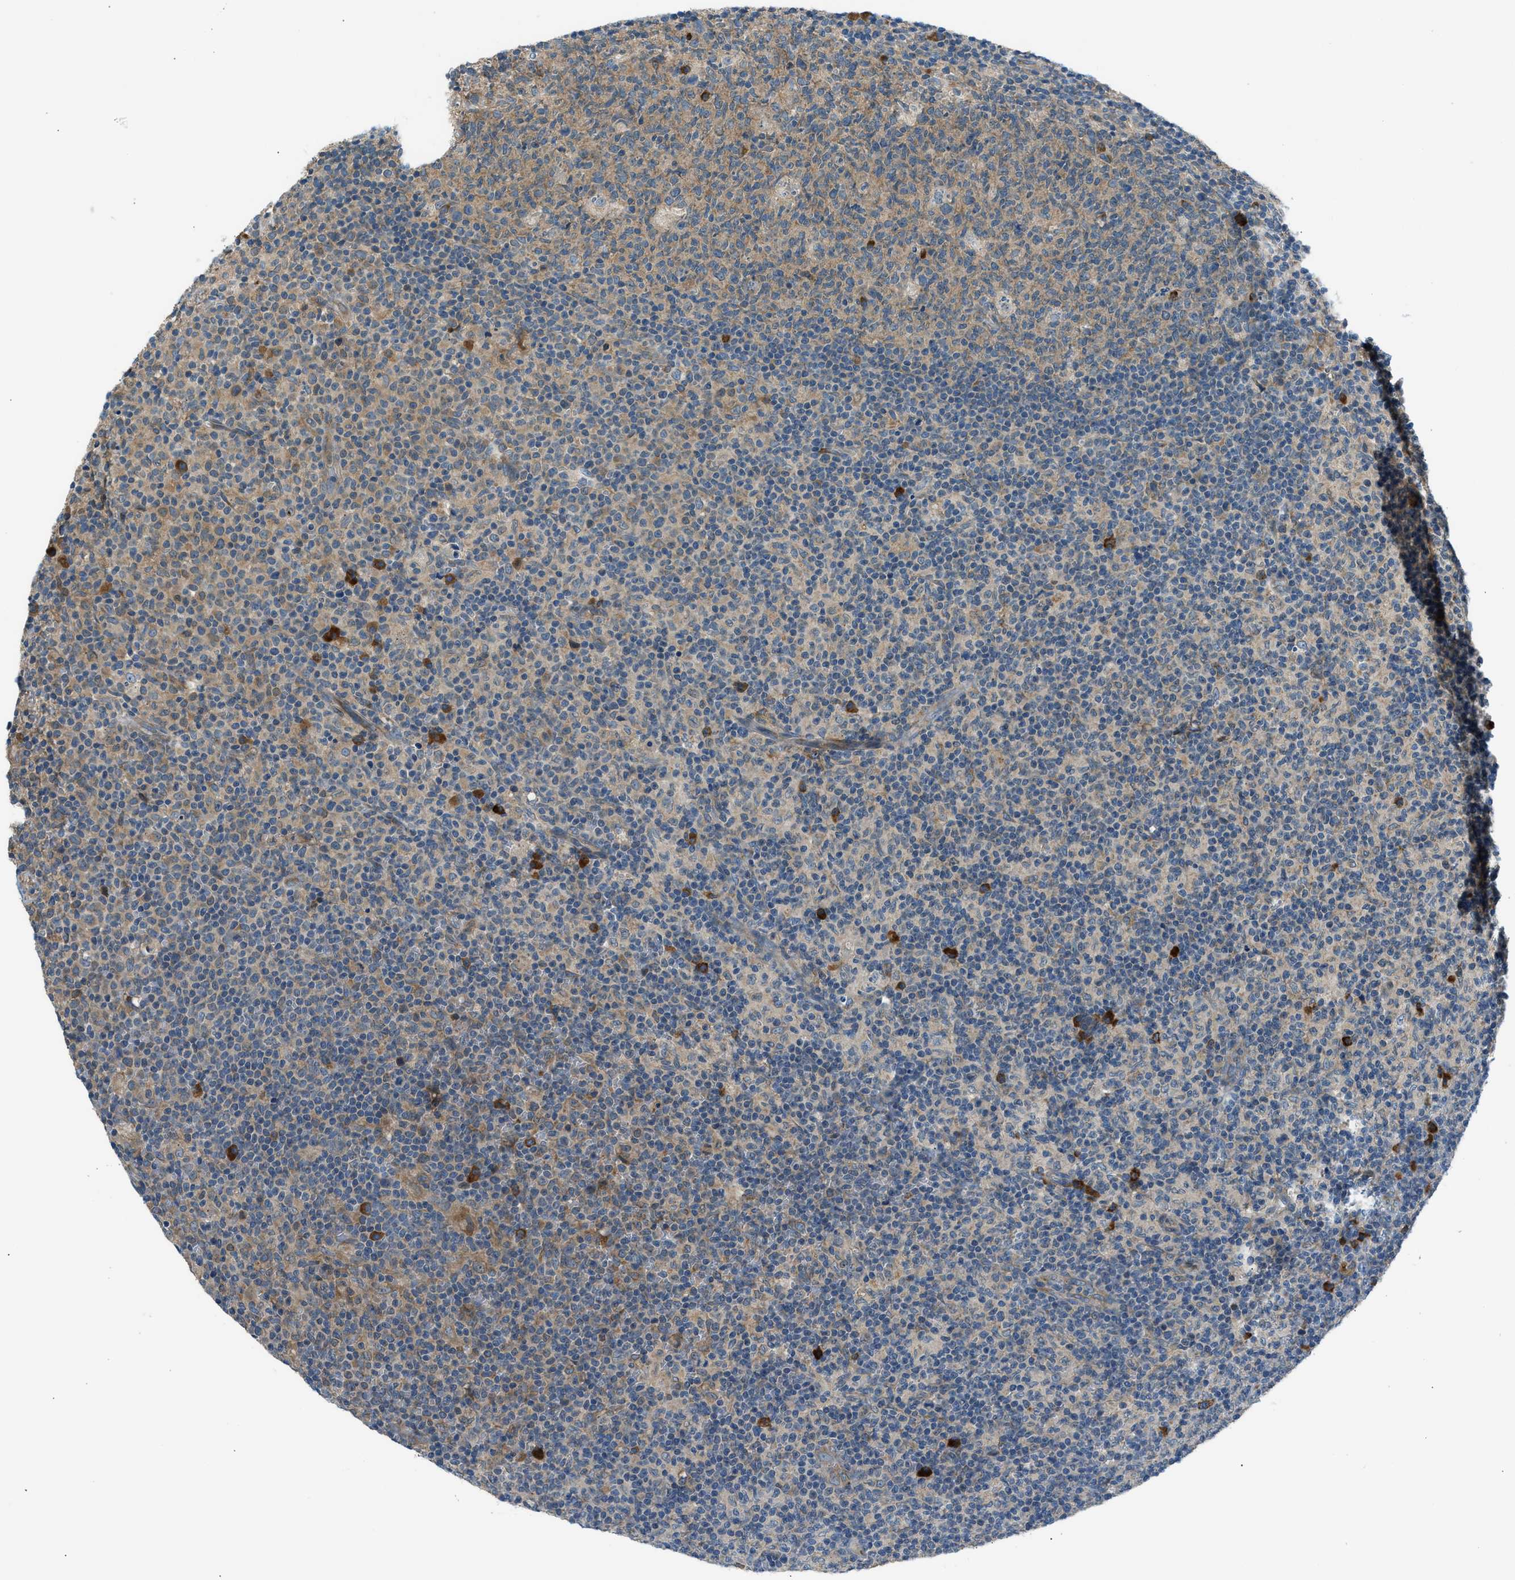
{"staining": {"intensity": "weak", "quantity": ">75%", "location": "cytoplasmic/membranous"}, "tissue": "lymph node", "cell_type": "Germinal center cells", "image_type": "normal", "snomed": [{"axis": "morphology", "description": "Normal tissue, NOS"}, {"axis": "morphology", "description": "Inflammation, NOS"}, {"axis": "topography", "description": "Lymph node"}], "caption": "Immunohistochemical staining of unremarkable lymph node demonstrates >75% levels of weak cytoplasmic/membranous protein expression in approximately >75% of germinal center cells.", "gene": "EDARADD", "patient": {"sex": "male", "age": 55}}